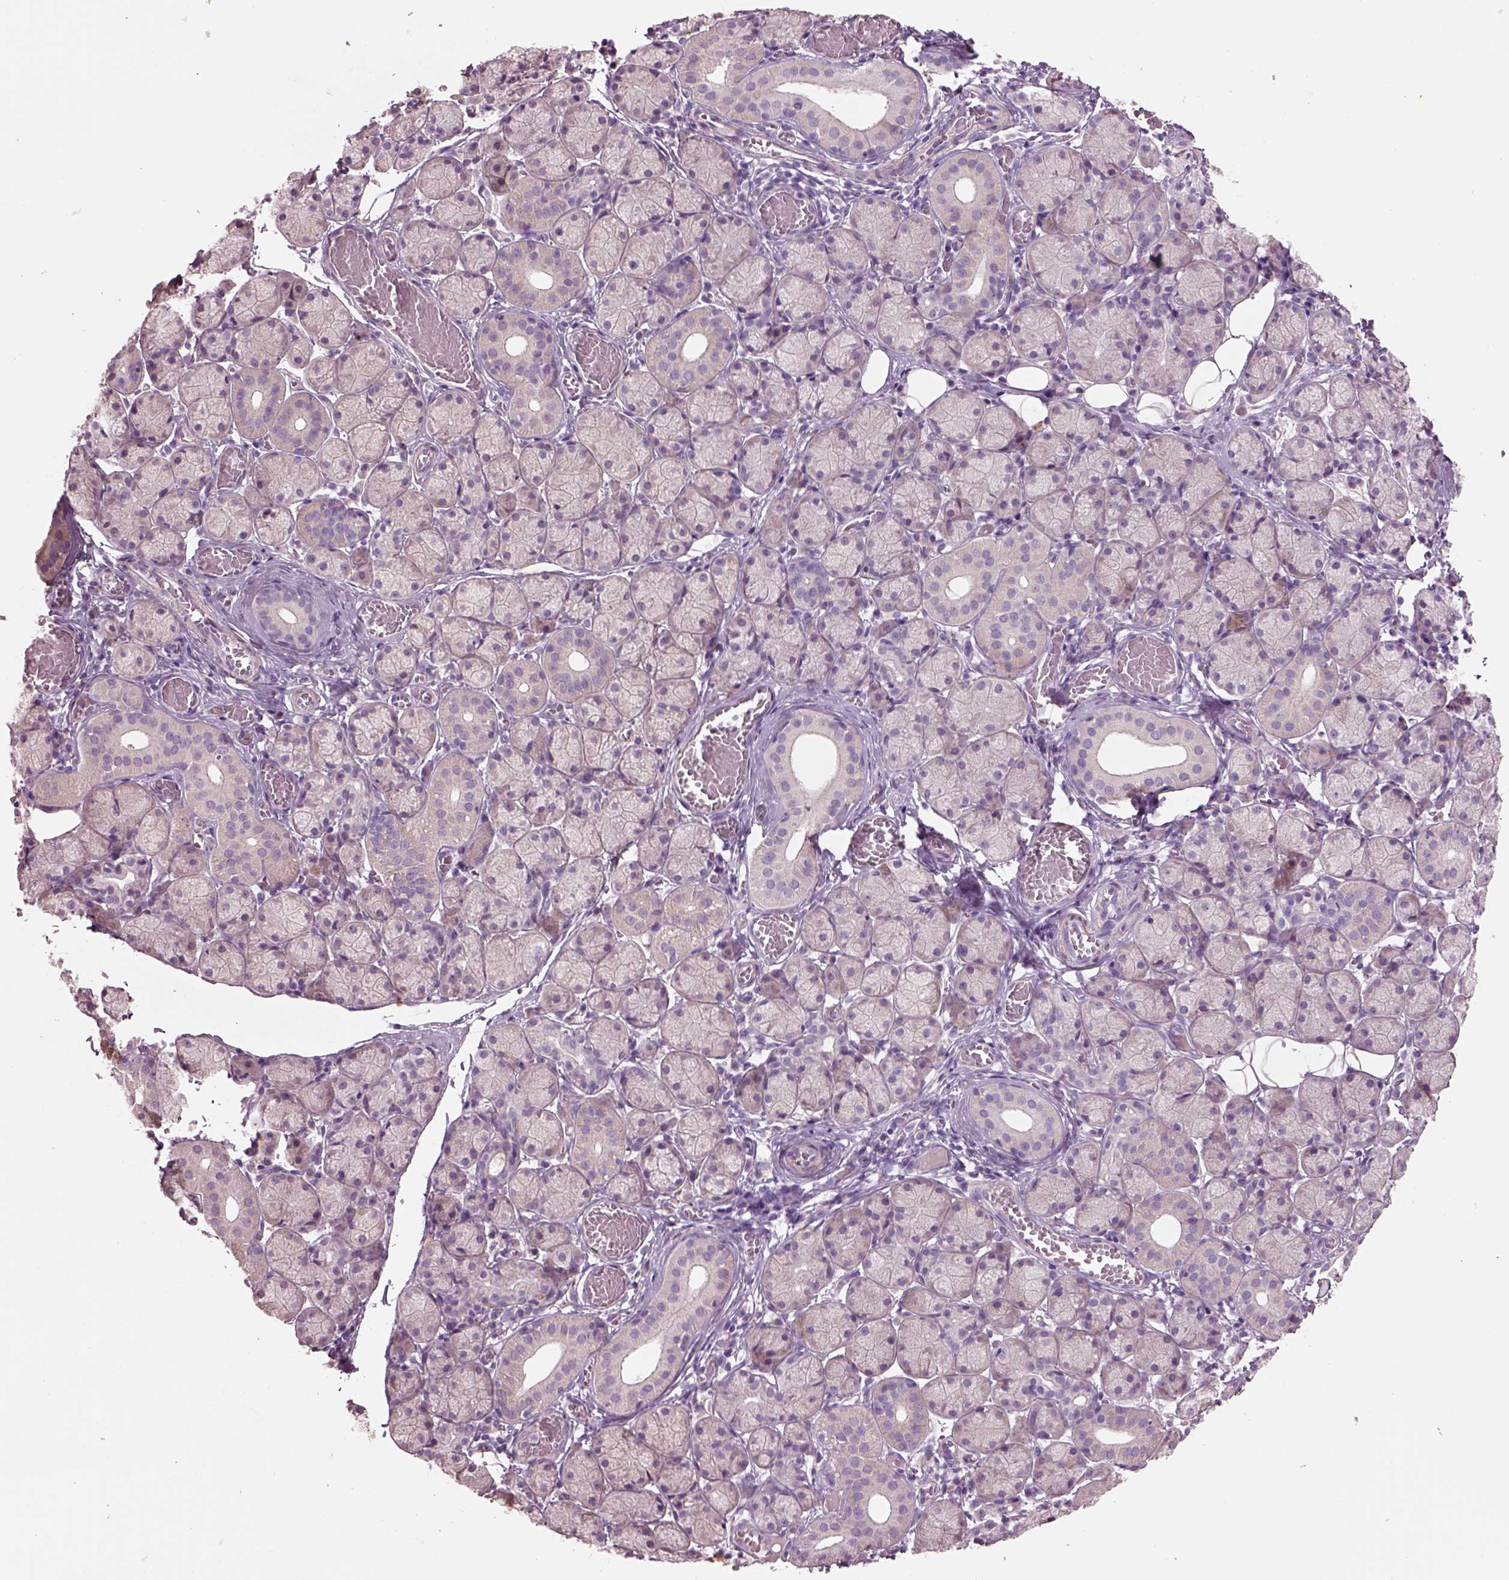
{"staining": {"intensity": "negative", "quantity": "none", "location": "none"}, "tissue": "salivary gland", "cell_type": "Glandular cells", "image_type": "normal", "snomed": [{"axis": "morphology", "description": "Normal tissue, NOS"}, {"axis": "topography", "description": "Salivary gland"}, {"axis": "topography", "description": "Peripheral nerve tissue"}], "caption": "Immunohistochemistry micrograph of unremarkable salivary gland: salivary gland stained with DAB displays no significant protein staining in glandular cells. Nuclei are stained in blue.", "gene": "PLPP7", "patient": {"sex": "female", "age": 24}}